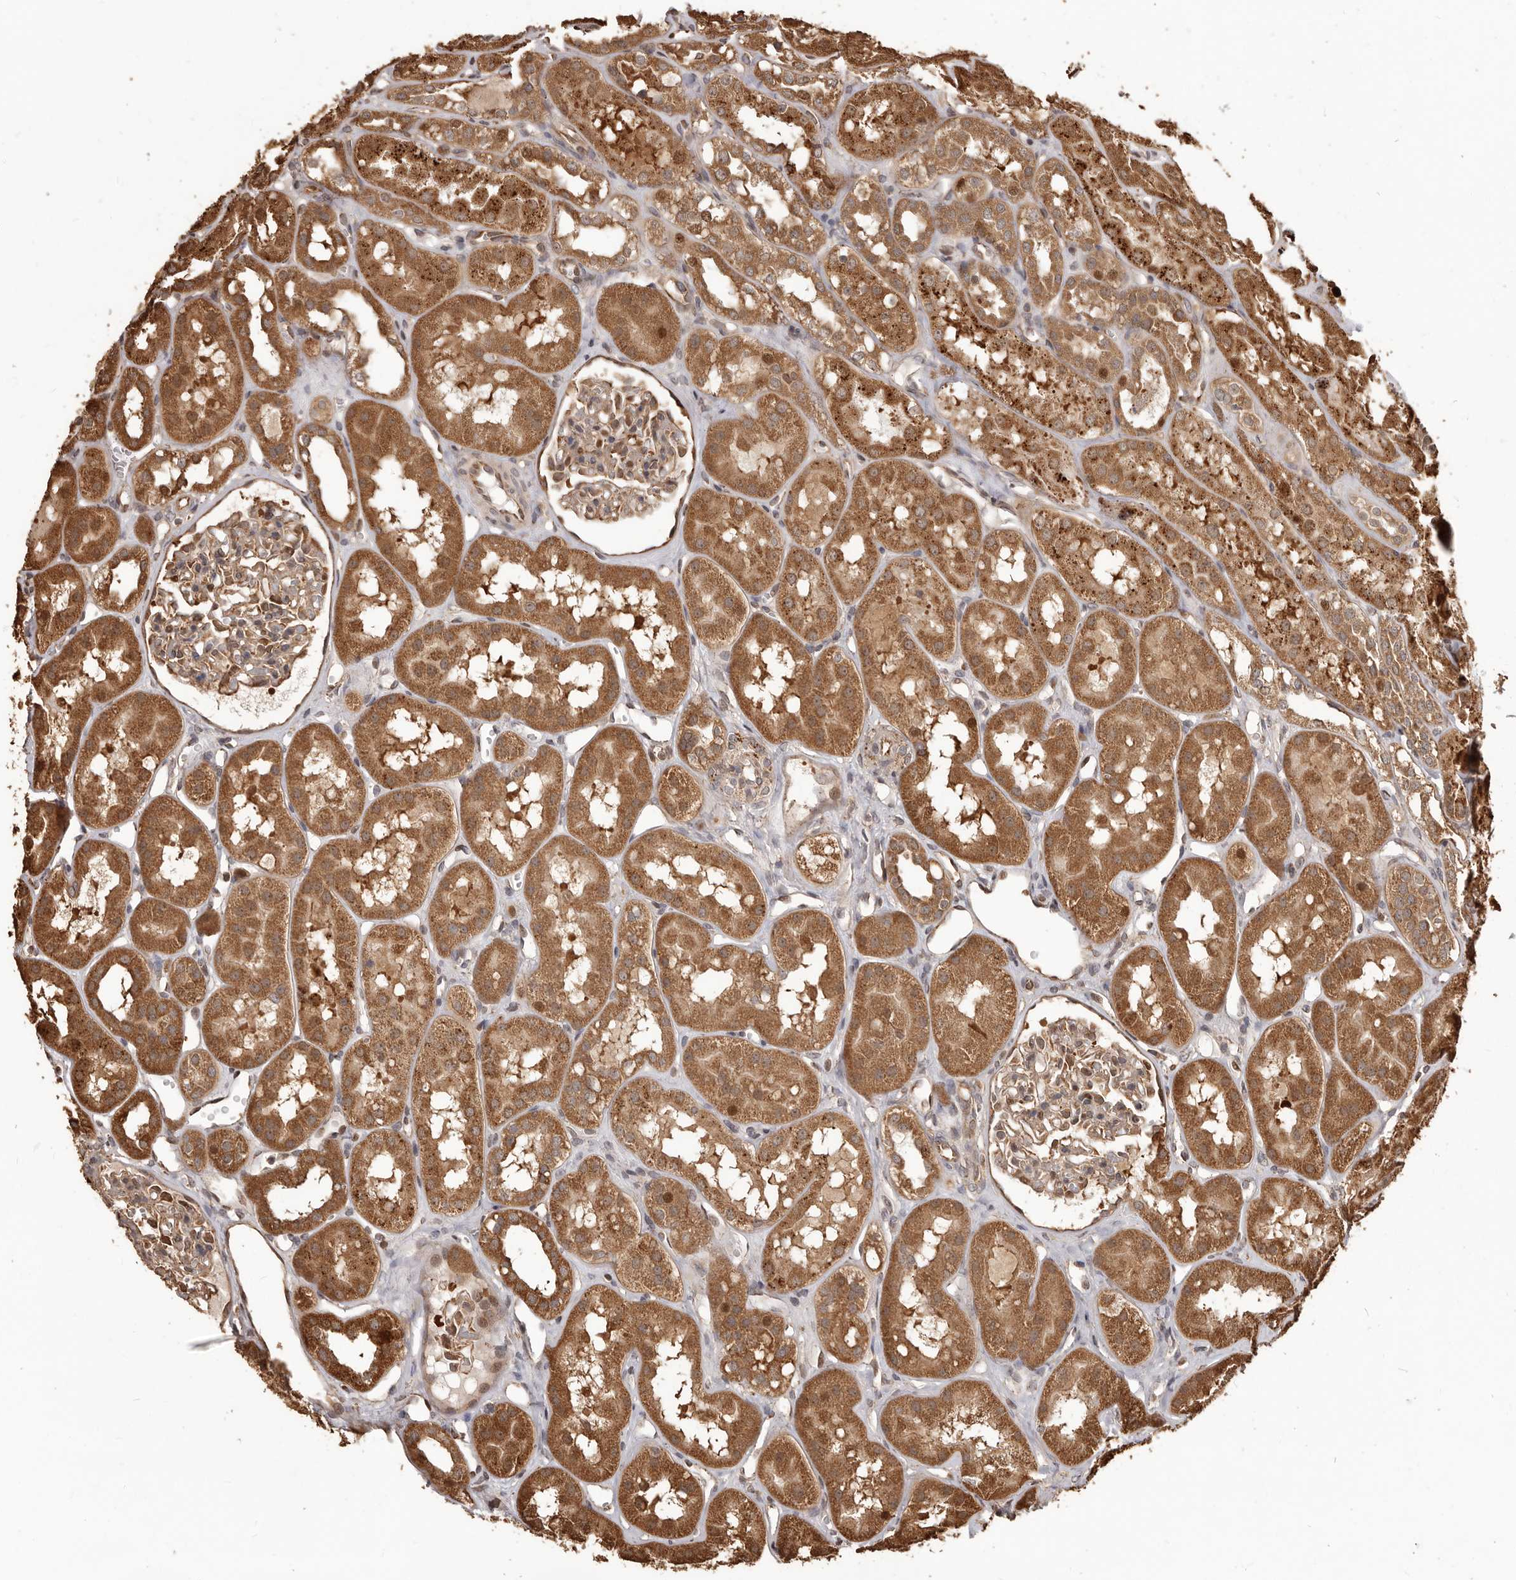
{"staining": {"intensity": "moderate", "quantity": ">75%", "location": "cytoplasmic/membranous"}, "tissue": "kidney", "cell_type": "Cells in glomeruli", "image_type": "normal", "snomed": [{"axis": "morphology", "description": "Normal tissue, NOS"}, {"axis": "topography", "description": "Kidney"}], "caption": "The micrograph shows staining of benign kidney, revealing moderate cytoplasmic/membranous protein expression (brown color) within cells in glomeruli. The staining was performed using DAB to visualize the protein expression in brown, while the nuclei were stained in blue with hematoxylin (Magnification: 20x).", "gene": "MTO1", "patient": {"sex": "male", "age": 16}}